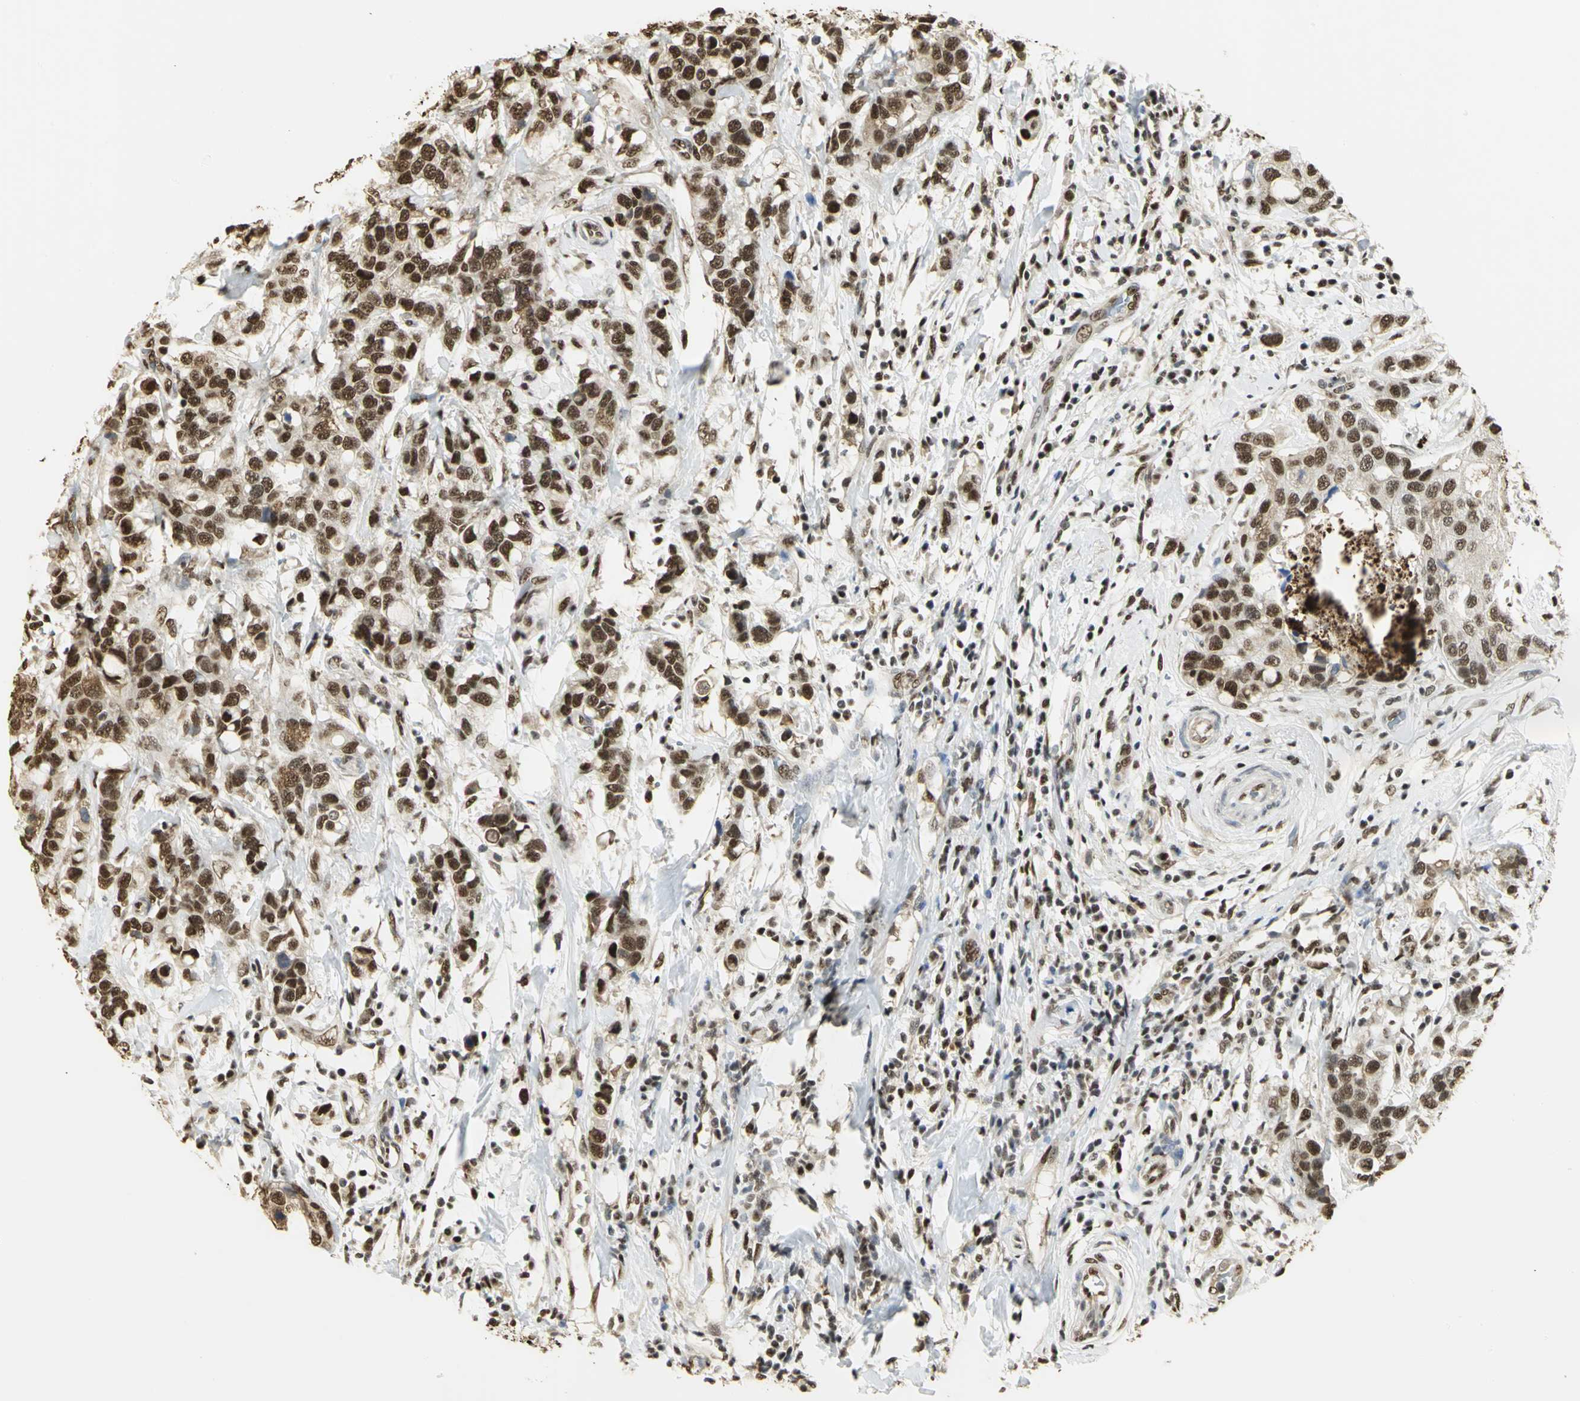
{"staining": {"intensity": "strong", "quantity": ">75%", "location": "nuclear"}, "tissue": "breast cancer", "cell_type": "Tumor cells", "image_type": "cancer", "snomed": [{"axis": "morphology", "description": "Duct carcinoma"}, {"axis": "topography", "description": "Breast"}], "caption": "DAB immunohistochemical staining of breast cancer demonstrates strong nuclear protein staining in about >75% of tumor cells. (DAB (3,3'-diaminobenzidine) IHC, brown staining for protein, blue staining for nuclei).", "gene": "SET", "patient": {"sex": "female", "age": 27}}